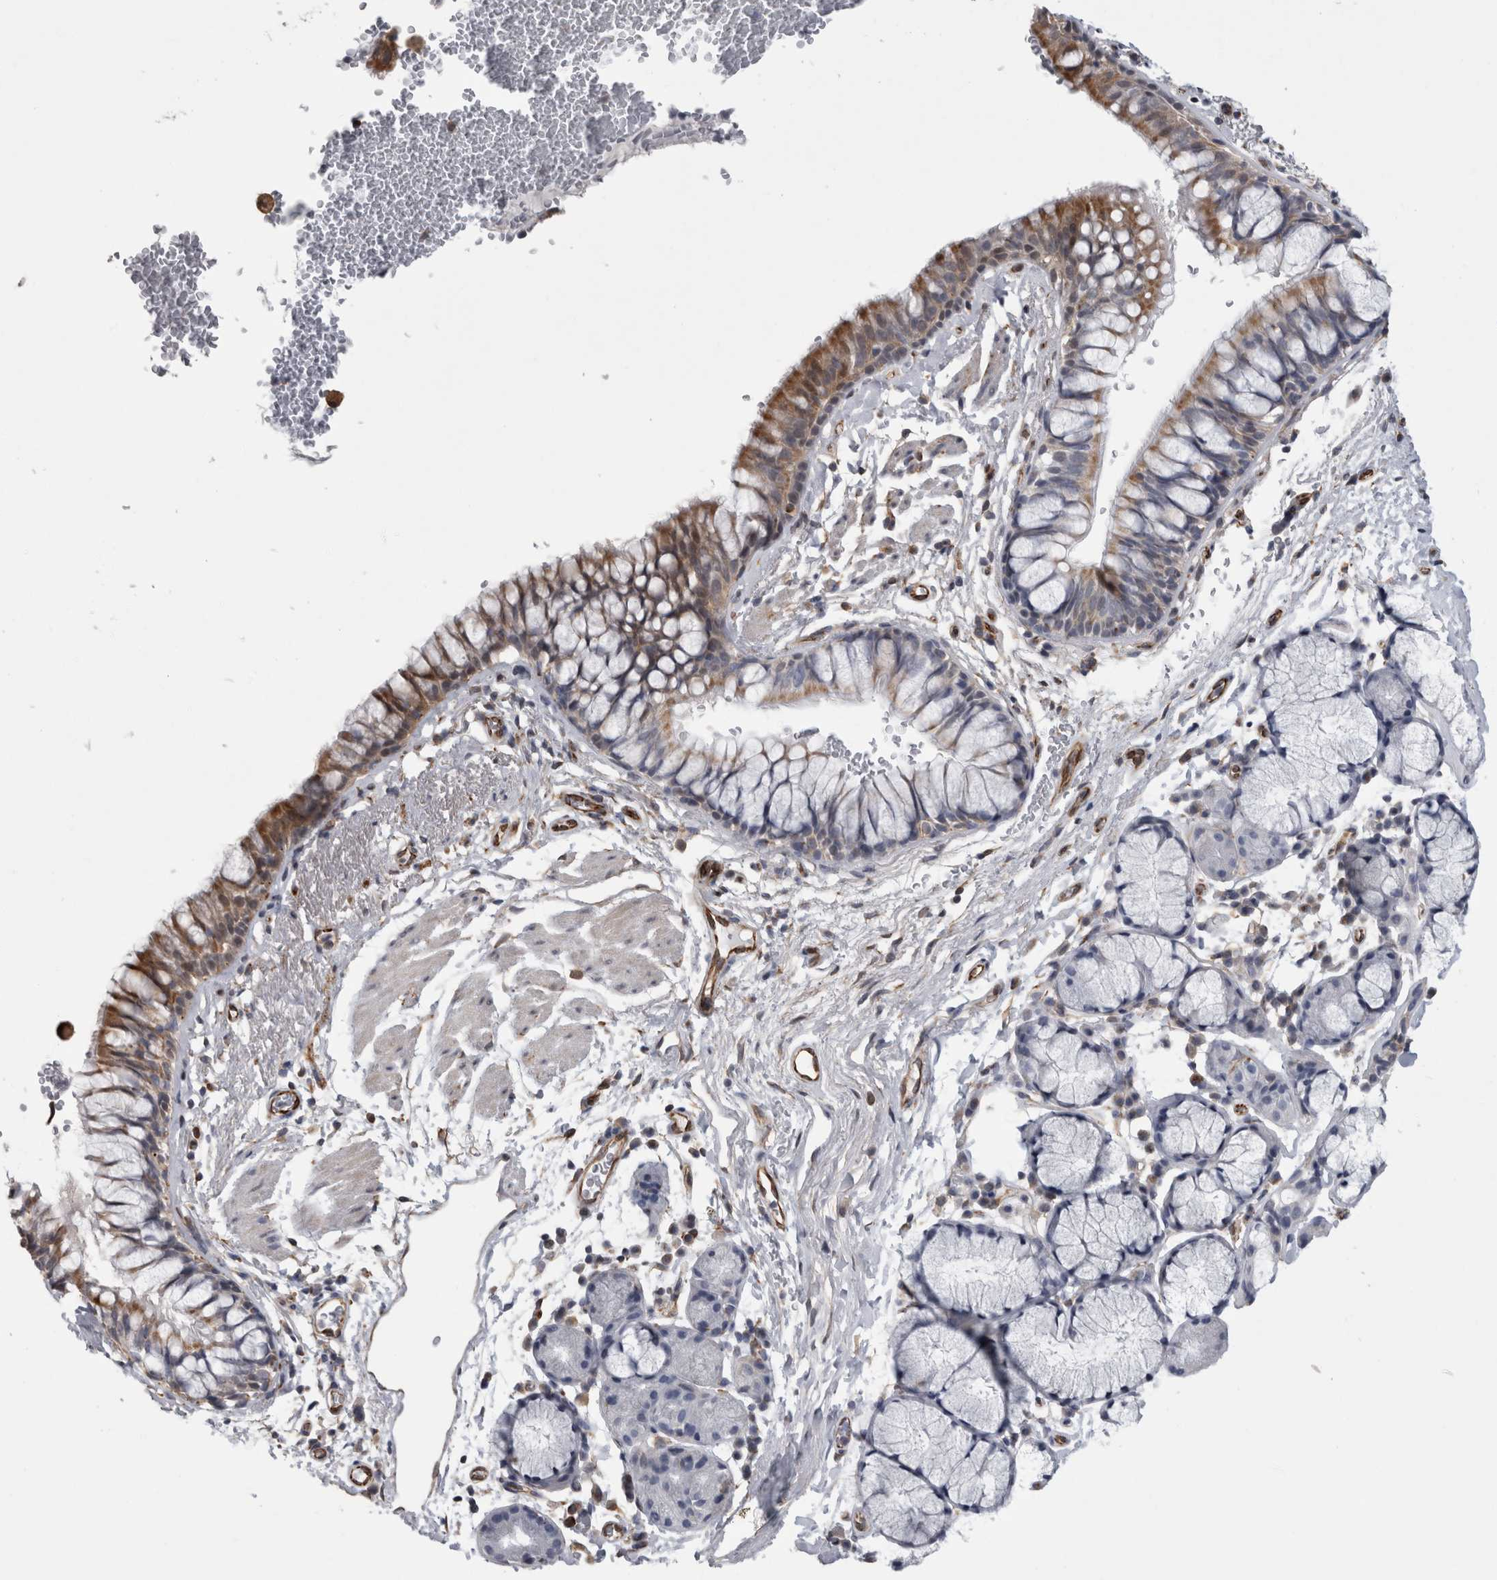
{"staining": {"intensity": "moderate", "quantity": "25%-75%", "location": "cytoplasmic/membranous"}, "tissue": "bronchus", "cell_type": "Respiratory epithelial cells", "image_type": "normal", "snomed": [{"axis": "morphology", "description": "Normal tissue, NOS"}, {"axis": "topography", "description": "Cartilage tissue"}, {"axis": "topography", "description": "Bronchus"}], "caption": "This image demonstrates unremarkable bronchus stained with IHC to label a protein in brown. The cytoplasmic/membranous of respiratory epithelial cells show moderate positivity for the protein. Nuclei are counter-stained blue.", "gene": "ACOT7", "patient": {"sex": "female", "age": 53}}